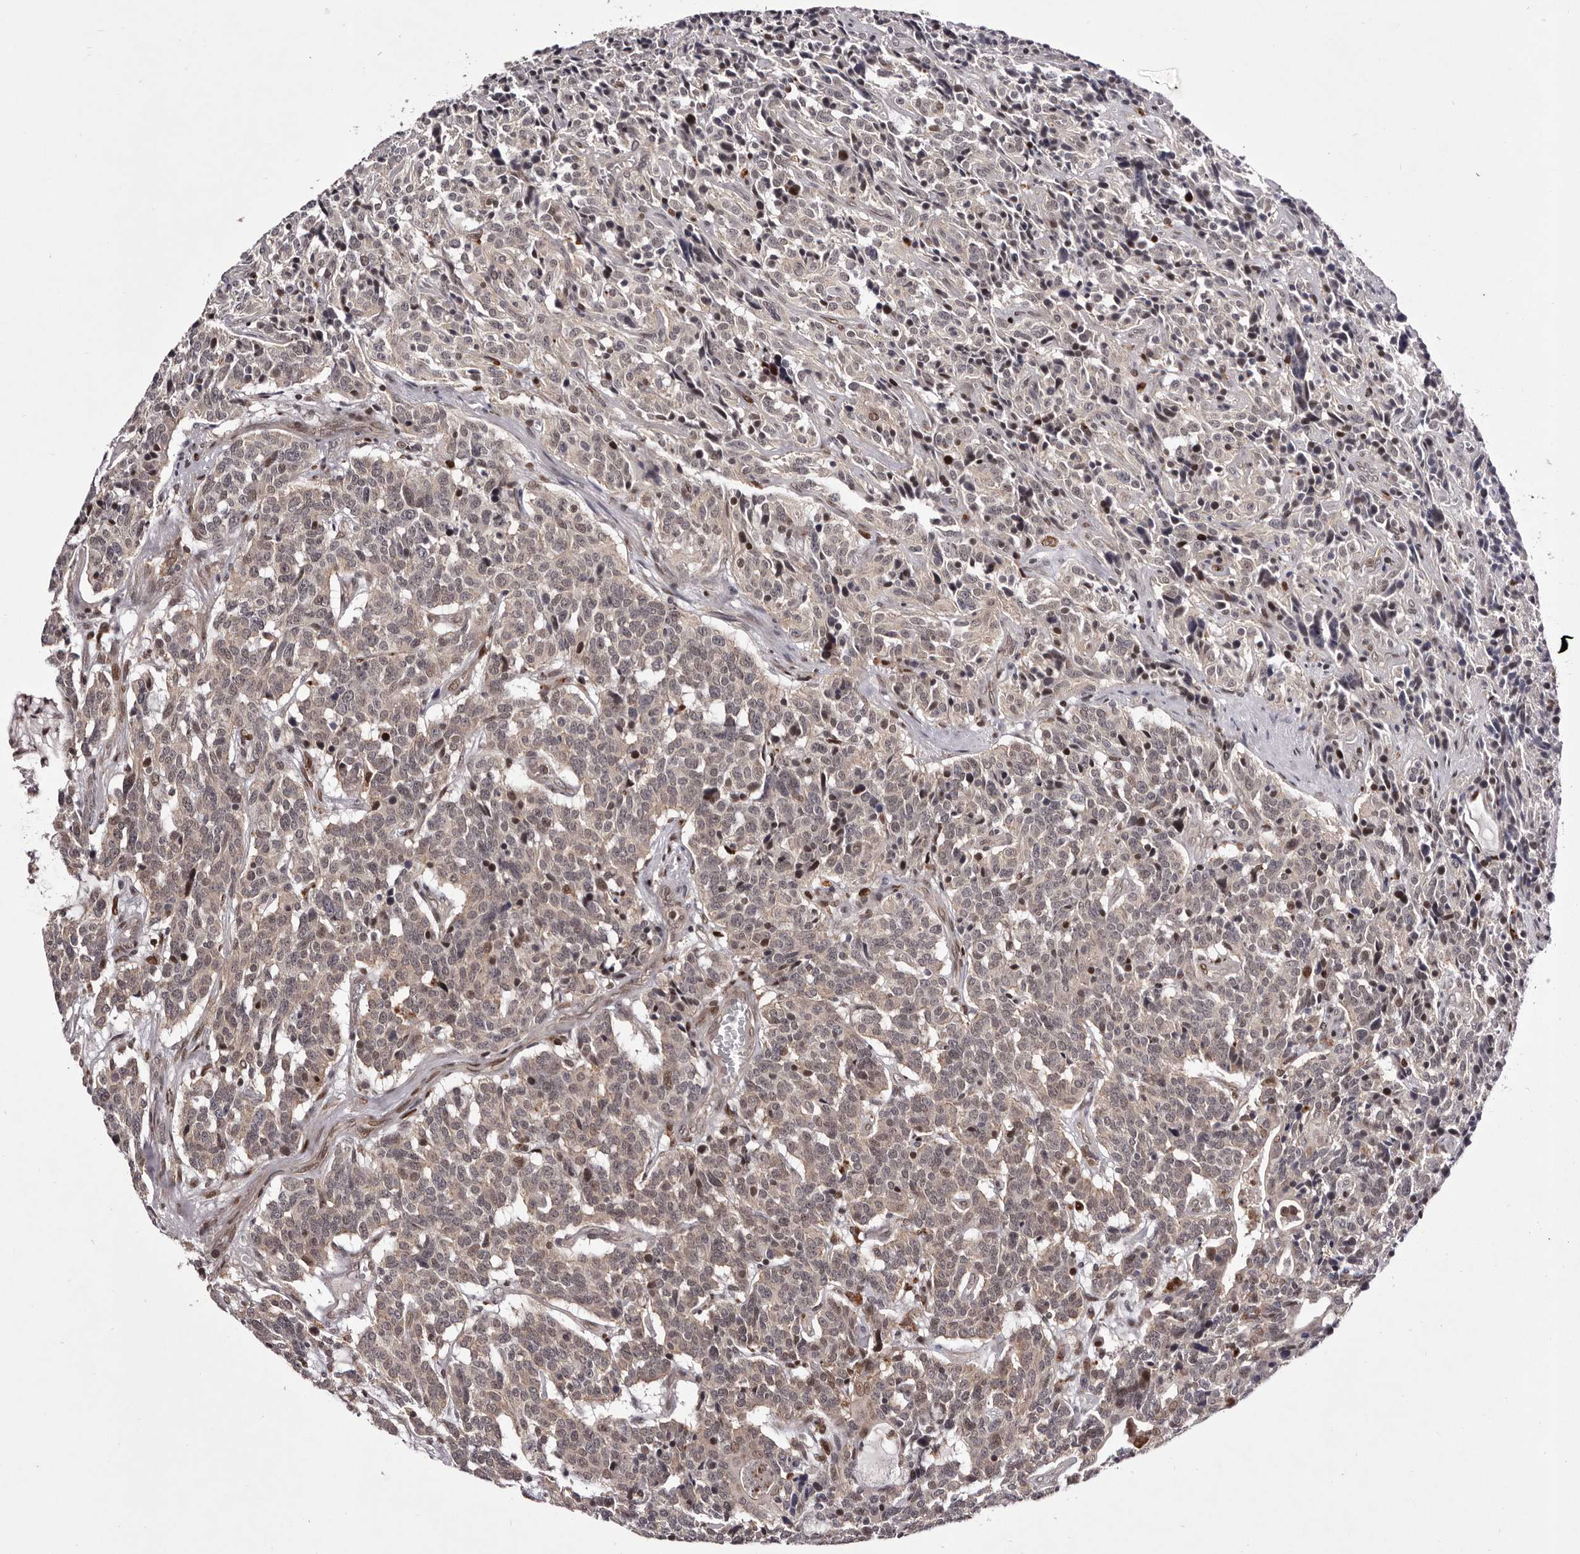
{"staining": {"intensity": "weak", "quantity": "<25%", "location": "cytoplasmic/membranous,nuclear"}, "tissue": "carcinoid", "cell_type": "Tumor cells", "image_type": "cancer", "snomed": [{"axis": "morphology", "description": "Carcinoid, malignant, NOS"}, {"axis": "topography", "description": "Lung"}], "caption": "Tumor cells show no significant positivity in carcinoid (malignant).", "gene": "FBXO5", "patient": {"sex": "female", "age": 46}}